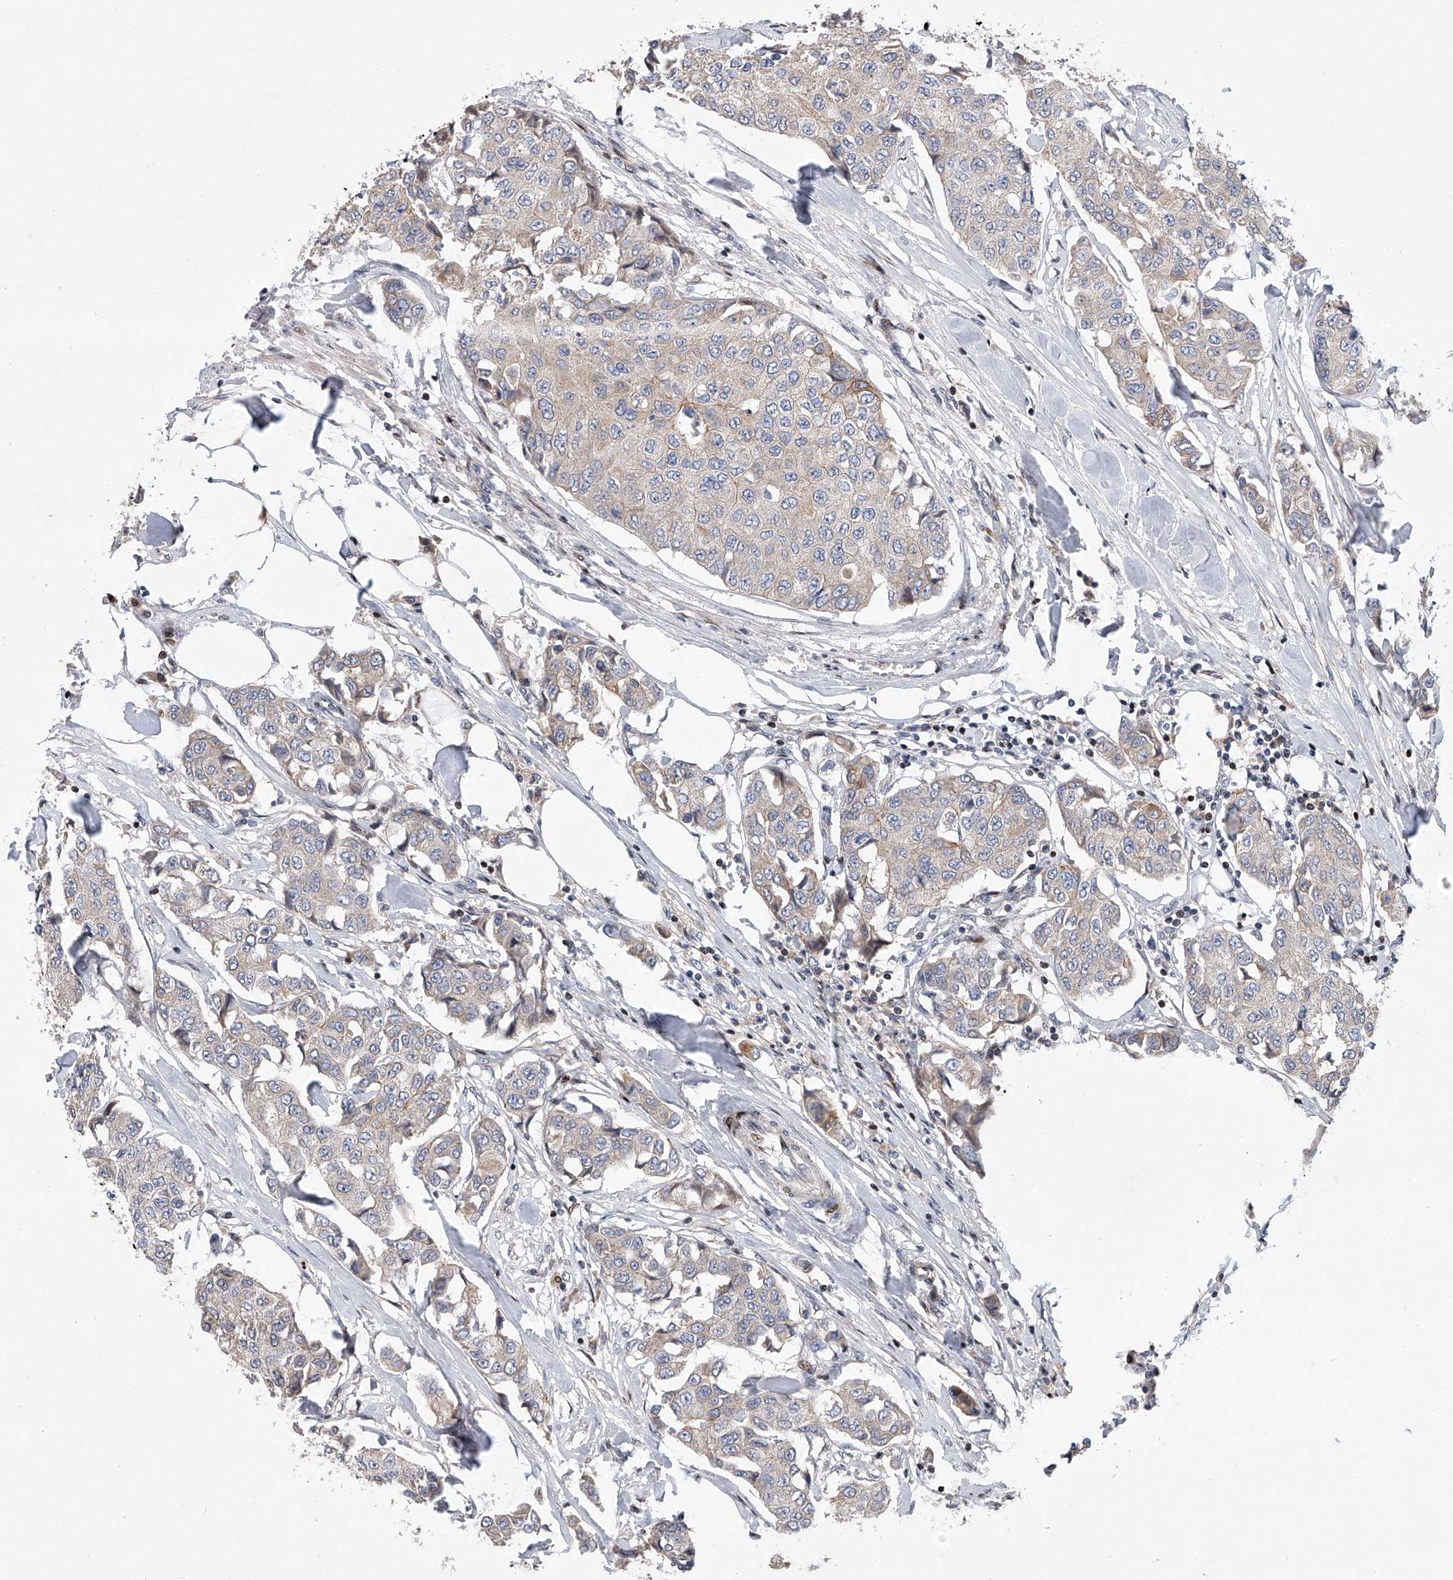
{"staining": {"intensity": "negative", "quantity": "none", "location": "none"}, "tissue": "breast cancer", "cell_type": "Tumor cells", "image_type": "cancer", "snomed": [{"axis": "morphology", "description": "Duct carcinoma"}, {"axis": "topography", "description": "Breast"}], "caption": "Immunohistochemistry micrograph of neoplastic tissue: breast cancer (infiltrating ductal carcinoma) stained with DAB reveals no significant protein expression in tumor cells.", "gene": "CDH12", "patient": {"sex": "female", "age": 80}}